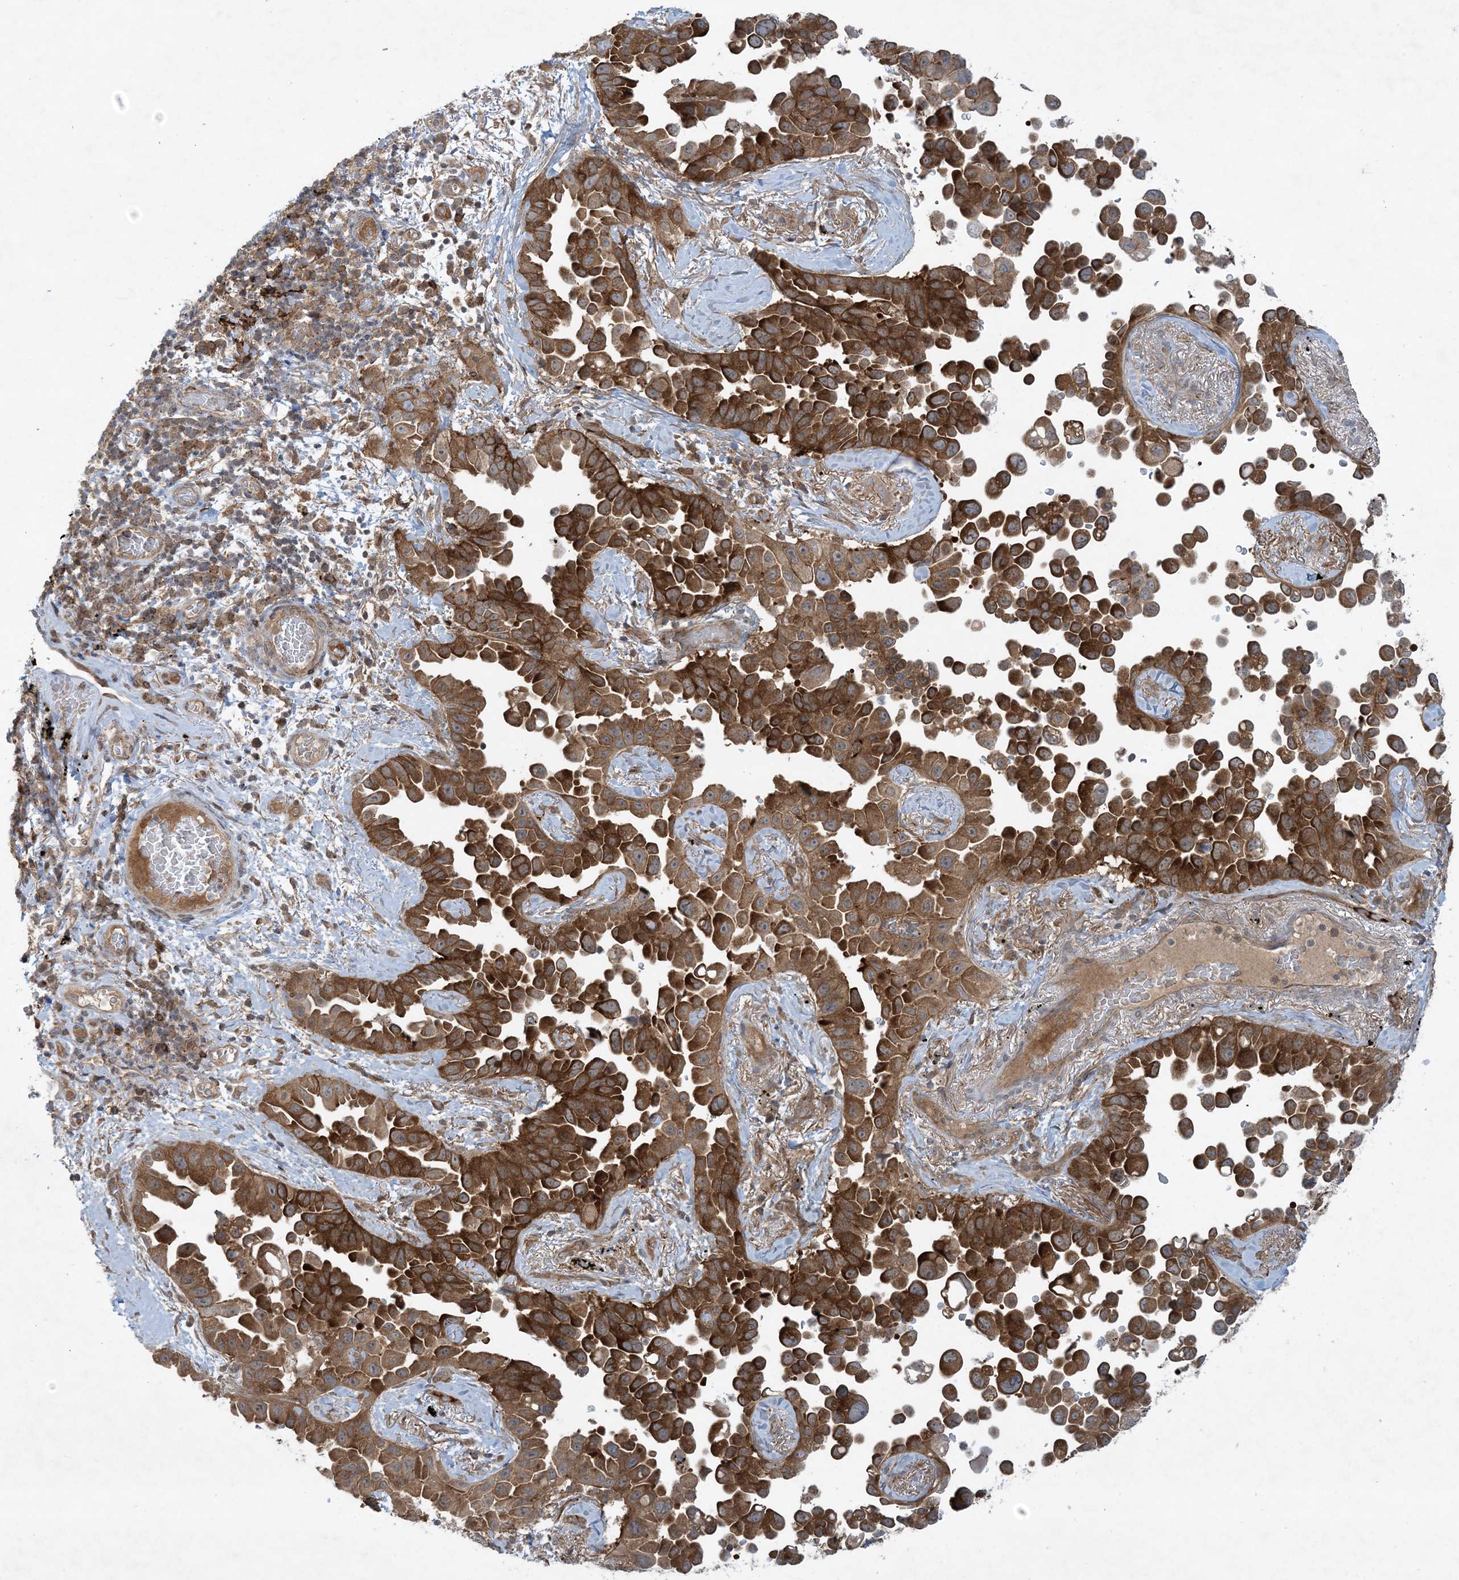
{"staining": {"intensity": "strong", "quantity": "25%-75%", "location": "cytoplasmic/membranous"}, "tissue": "lung cancer", "cell_type": "Tumor cells", "image_type": "cancer", "snomed": [{"axis": "morphology", "description": "Adenocarcinoma, NOS"}, {"axis": "topography", "description": "Lung"}], "caption": "Lung adenocarcinoma tissue shows strong cytoplasmic/membranous expression in approximately 25%-75% of tumor cells, visualized by immunohistochemistry.", "gene": "STAM2", "patient": {"sex": "female", "age": 67}}